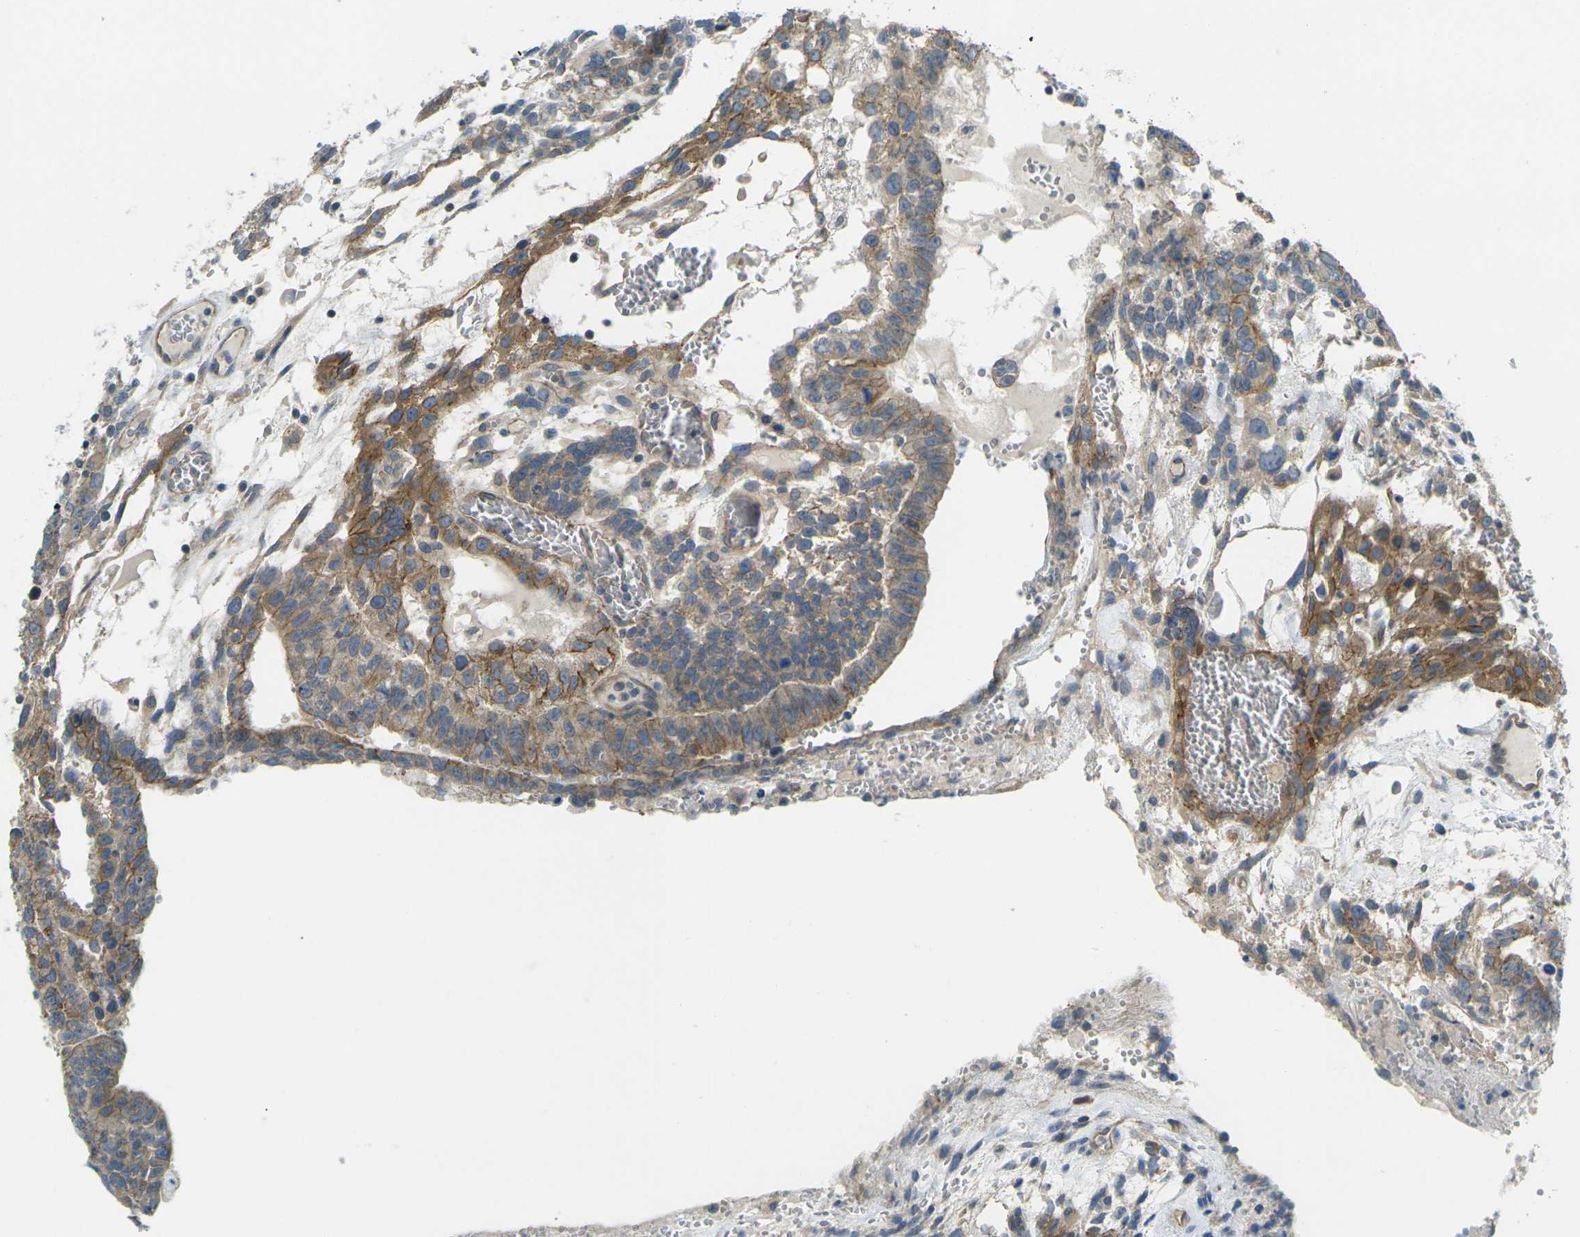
{"staining": {"intensity": "moderate", "quantity": ">75%", "location": "cytoplasmic/membranous"}, "tissue": "testis cancer", "cell_type": "Tumor cells", "image_type": "cancer", "snomed": [{"axis": "morphology", "description": "Seminoma, NOS"}, {"axis": "morphology", "description": "Carcinoma, Embryonal, NOS"}, {"axis": "topography", "description": "Testis"}], "caption": "Immunohistochemistry photomicrograph of human testis cancer (embryonal carcinoma) stained for a protein (brown), which reveals medium levels of moderate cytoplasmic/membranous expression in approximately >75% of tumor cells.", "gene": "RHBDD1", "patient": {"sex": "male", "age": 52}}